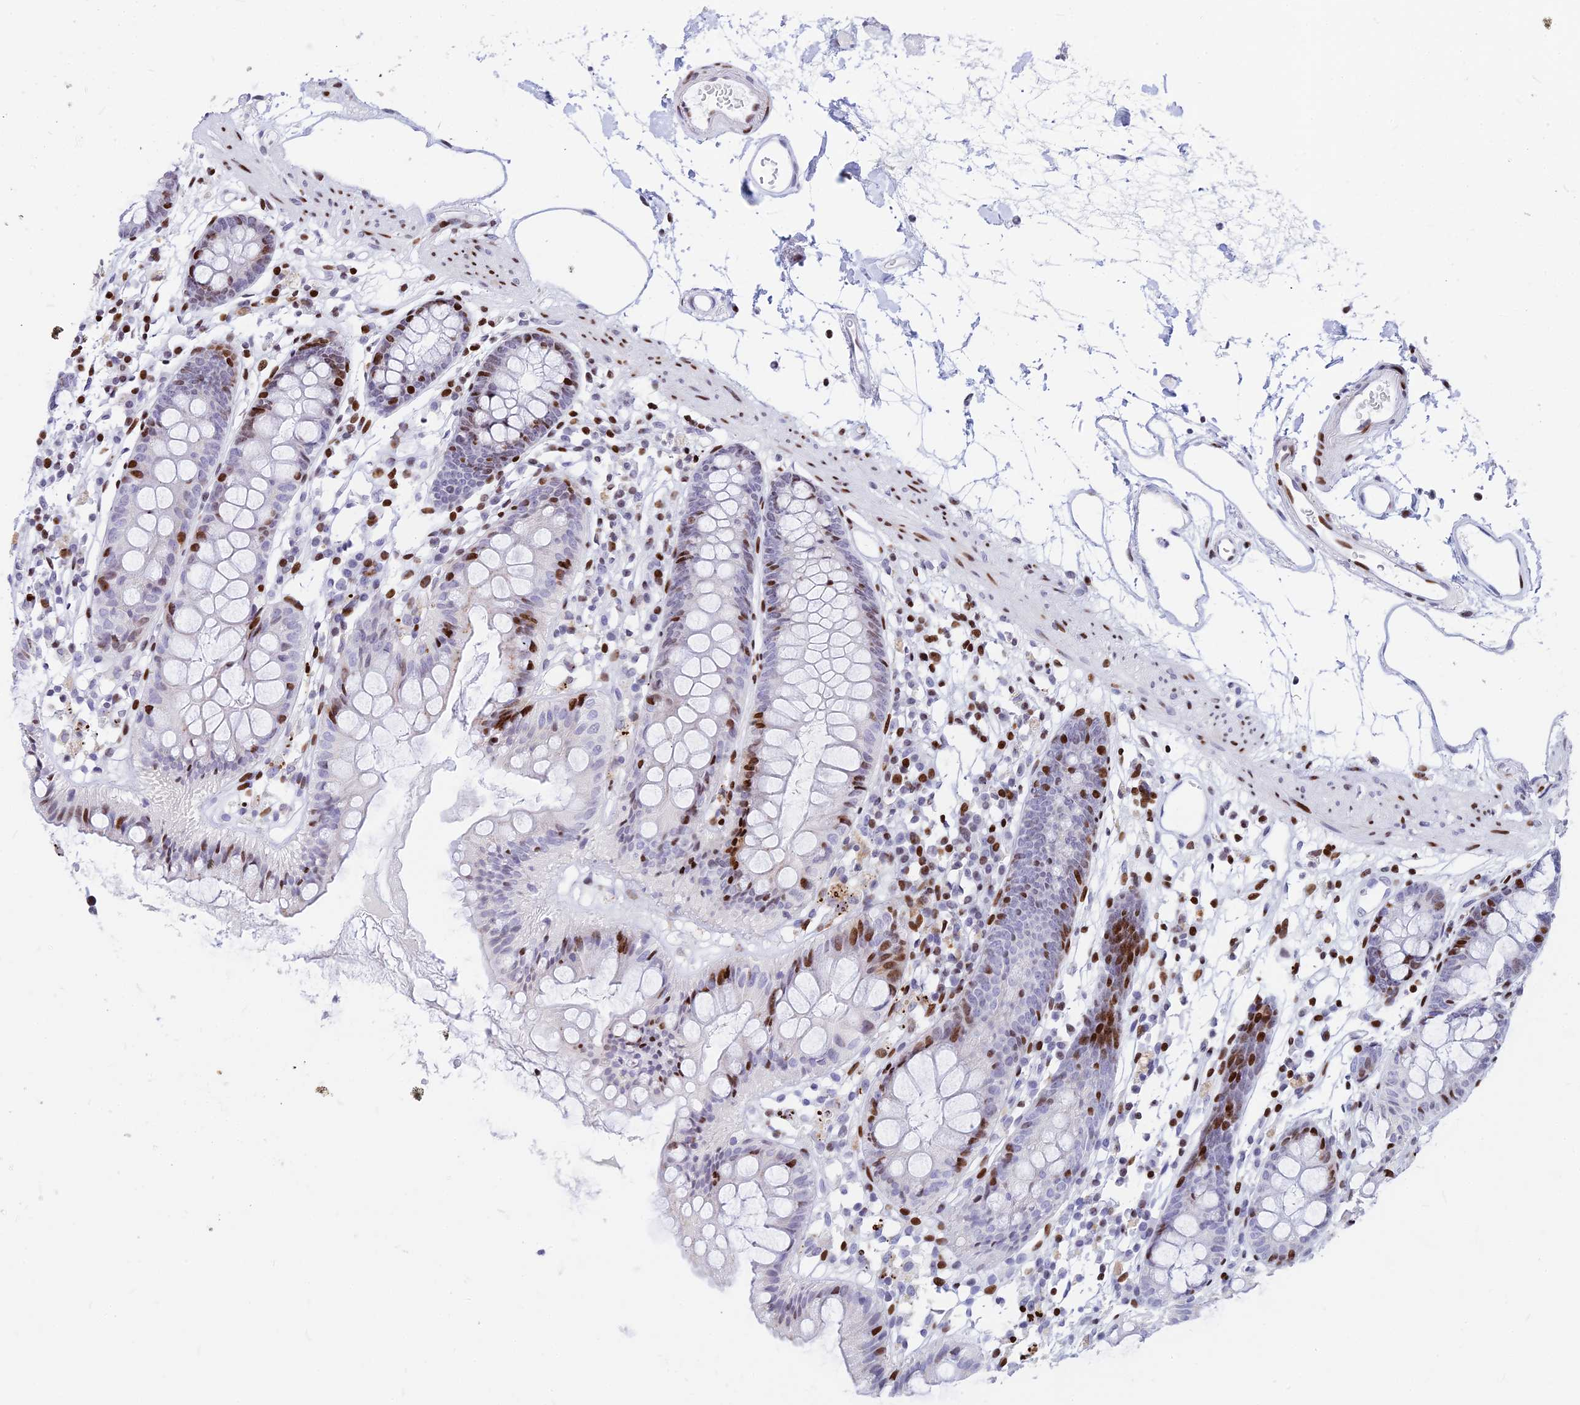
{"staining": {"intensity": "moderate", "quantity": "25%-75%", "location": "nuclear"}, "tissue": "colon", "cell_type": "Endothelial cells", "image_type": "normal", "snomed": [{"axis": "morphology", "description": "Normal tissue, NOS"}, {"axis": "topography", "description": "Colon"}], "caption": "Protein expression analysis of unremarkable human colon reveals moderate nuclear staining in about 25%-75% of endothelial cells.", "gene": "PRPS1", "patient": {"sex": "female", "age": 84}}